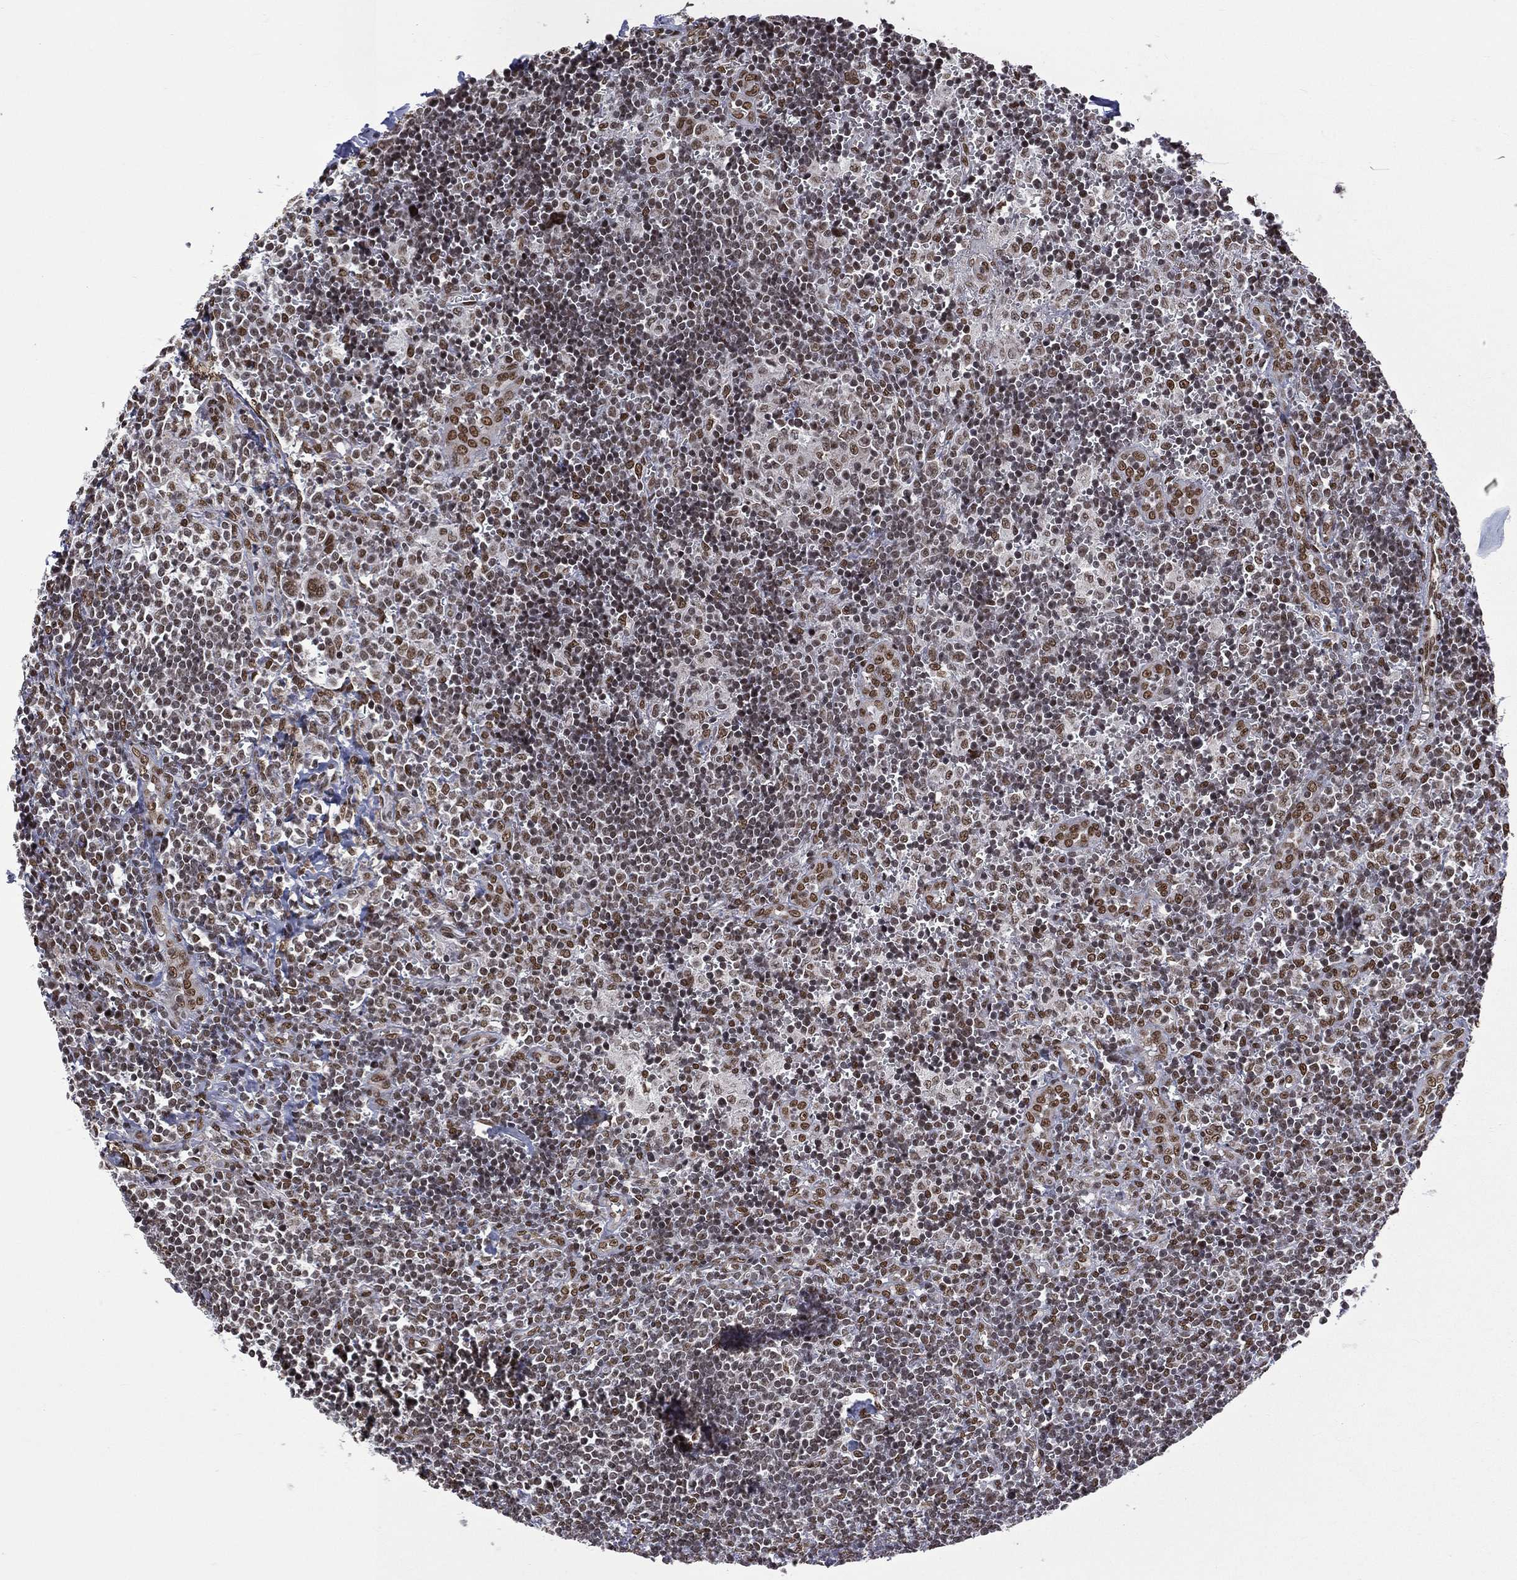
{"staining": {"intensity": "moderate", "quantity": "<25%", "location": "nuclear"}, "tissue": "lymph node", "cell_type": "Germinal center cells", "image_type": "normal", "snomed": [{"axis": "morphology", "description": "Normal tissue, NOS"}, {"axis": "topography", "description": "Lymph node"}, {"axis": "topography", "description": "Salivary gland"}], "caption": "Immunohistochemistry photomicrograph of benign human lymph node stained for a protein (brown), which displays low levels of moderate nuclear expression in approximately <25% of germinal center cells.", "gene": "C5orf24", "patient": {"sex": "male", "age": 78}}